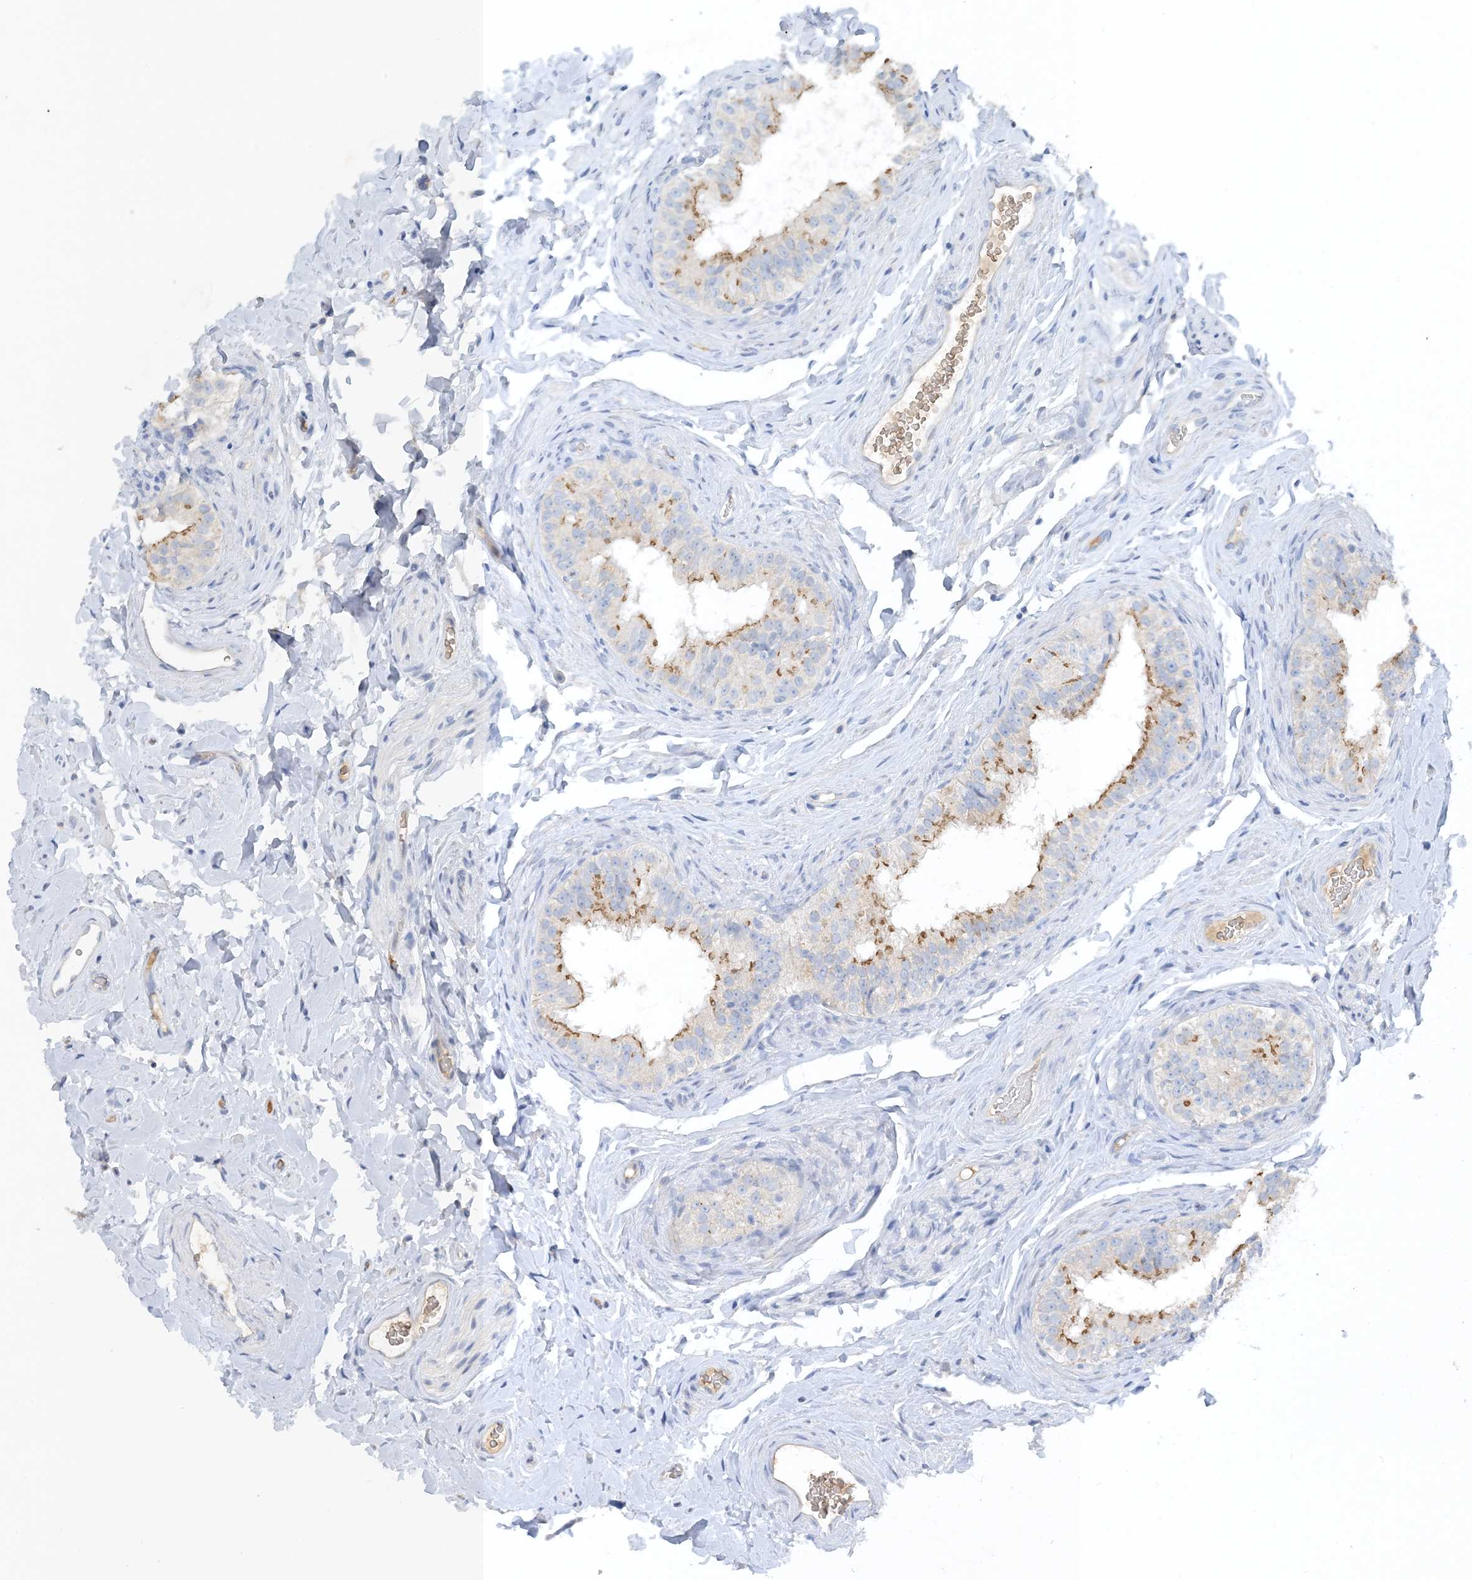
{"staining": {"intensity": "moderate", "quantity": "<25%", "location": "cytoplasmic/membranous"}, "tissue": "epididymis", "cell_type": "Glandular cells", "image_type": "normal", "snomed": [{"axis": "morphology", "description": "Normal tissue, NOS"}, {"axis": "topography", "description": "Epididymis"}], "caption": "Epididymis stained with immunohistochemistry (IHC) reveals moderate cytoplasmic/membranous positivity in approximately <25% of glandular cells.", "gene": "CTRL", "patient": {"sex": "male", "age": 49}}